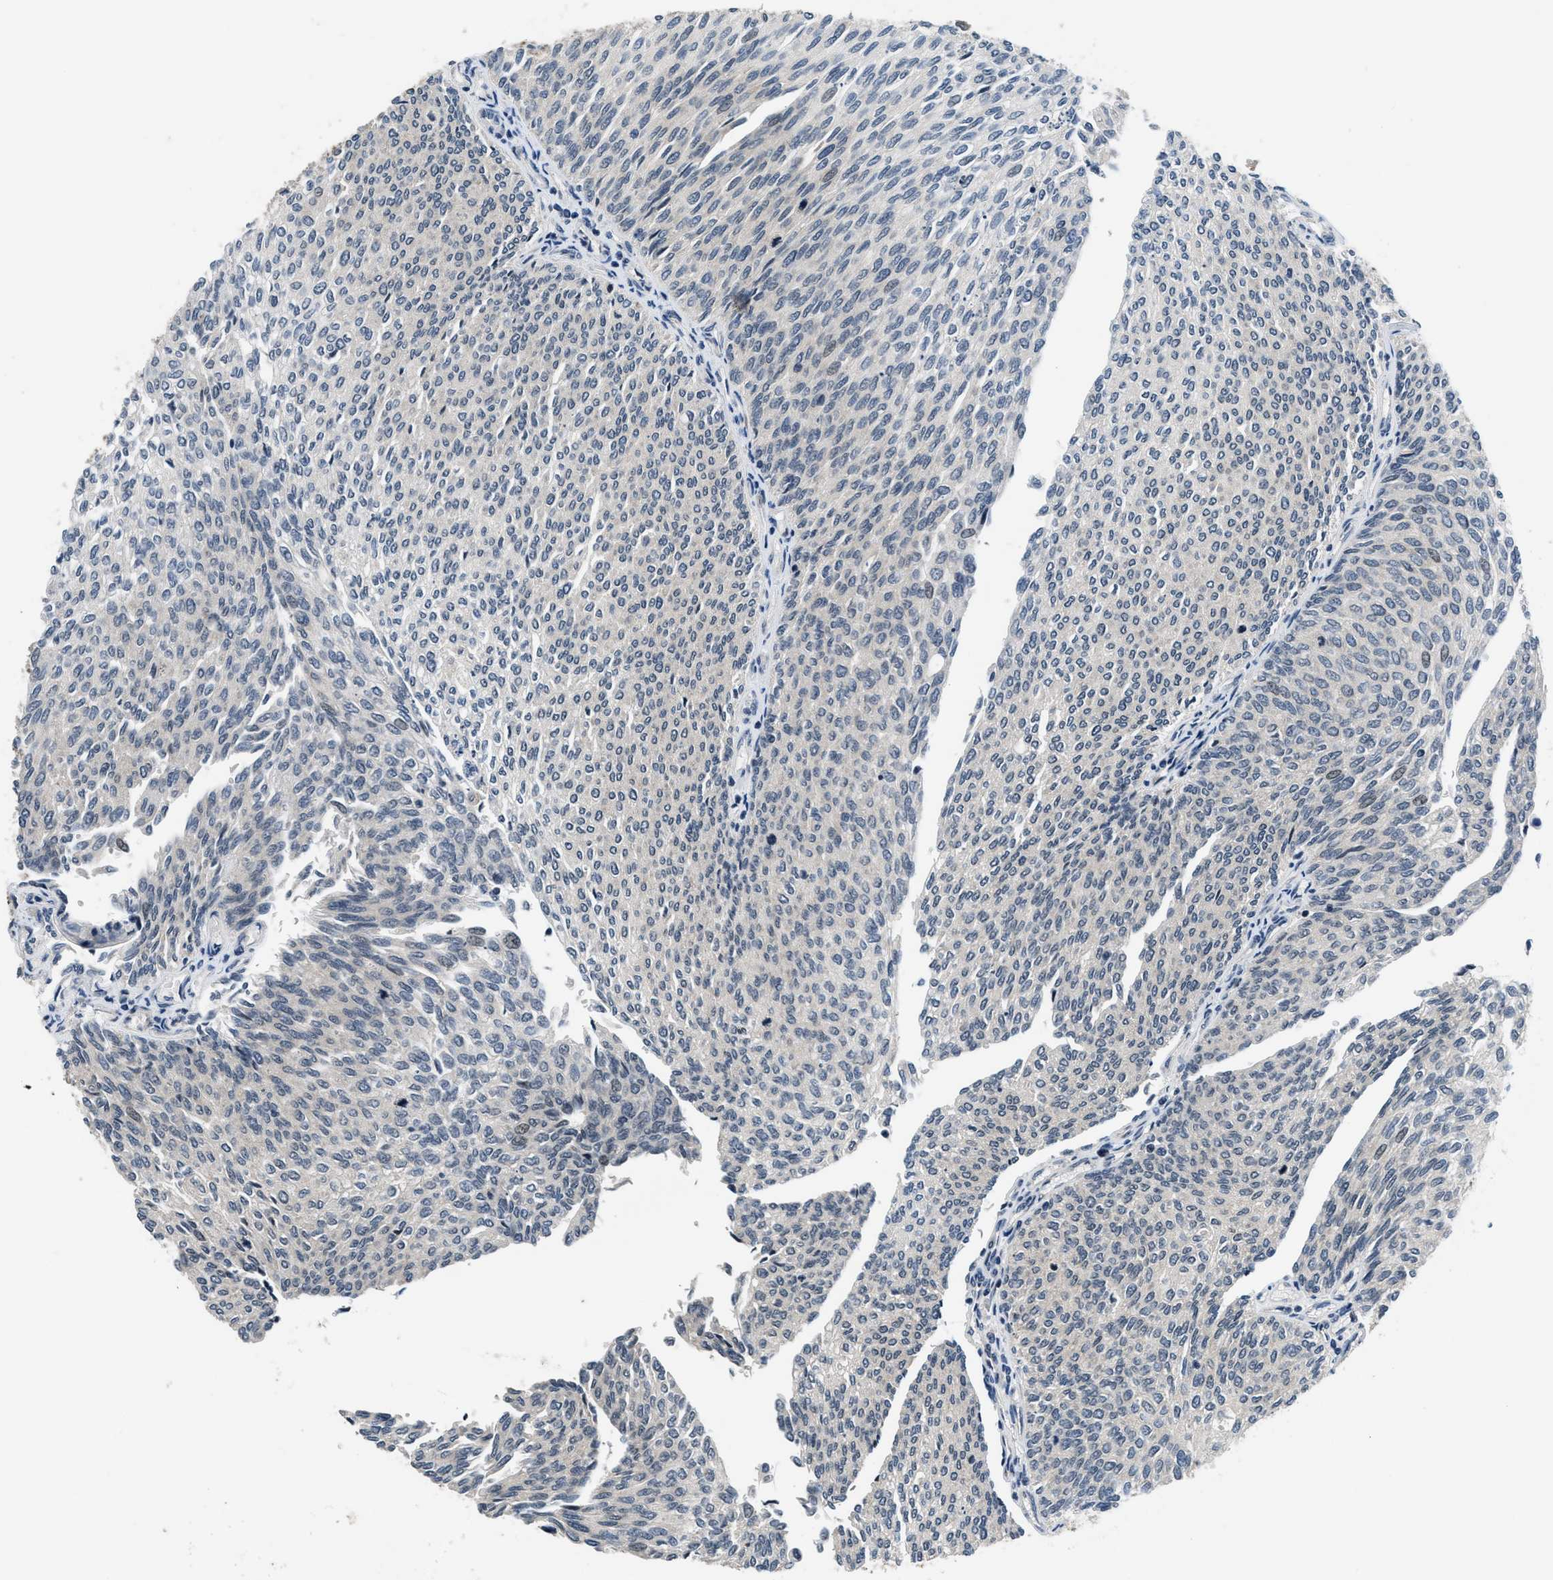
{"staining": {"intensity": "weak", "quantity": "<25%", "location": "nuclear"}, "tissue": "urothelial cancer", "cell_type": "Tumor cells", "image_type": "cancer", "snomed": [{"axis": "morphology", "description": "Urothelial carcinoma, Low grade"}, {"axis": "topography", "description": "Urinary bladder"}], "caption": "DAB (3,3'-diaminobenzidine) immunohistochemical staining of human low-grade urothelial carcinoma shows no significant positivity in tumor cells.", "gene": "SETD5", "patient": {"sex": "female", "age": 79}}